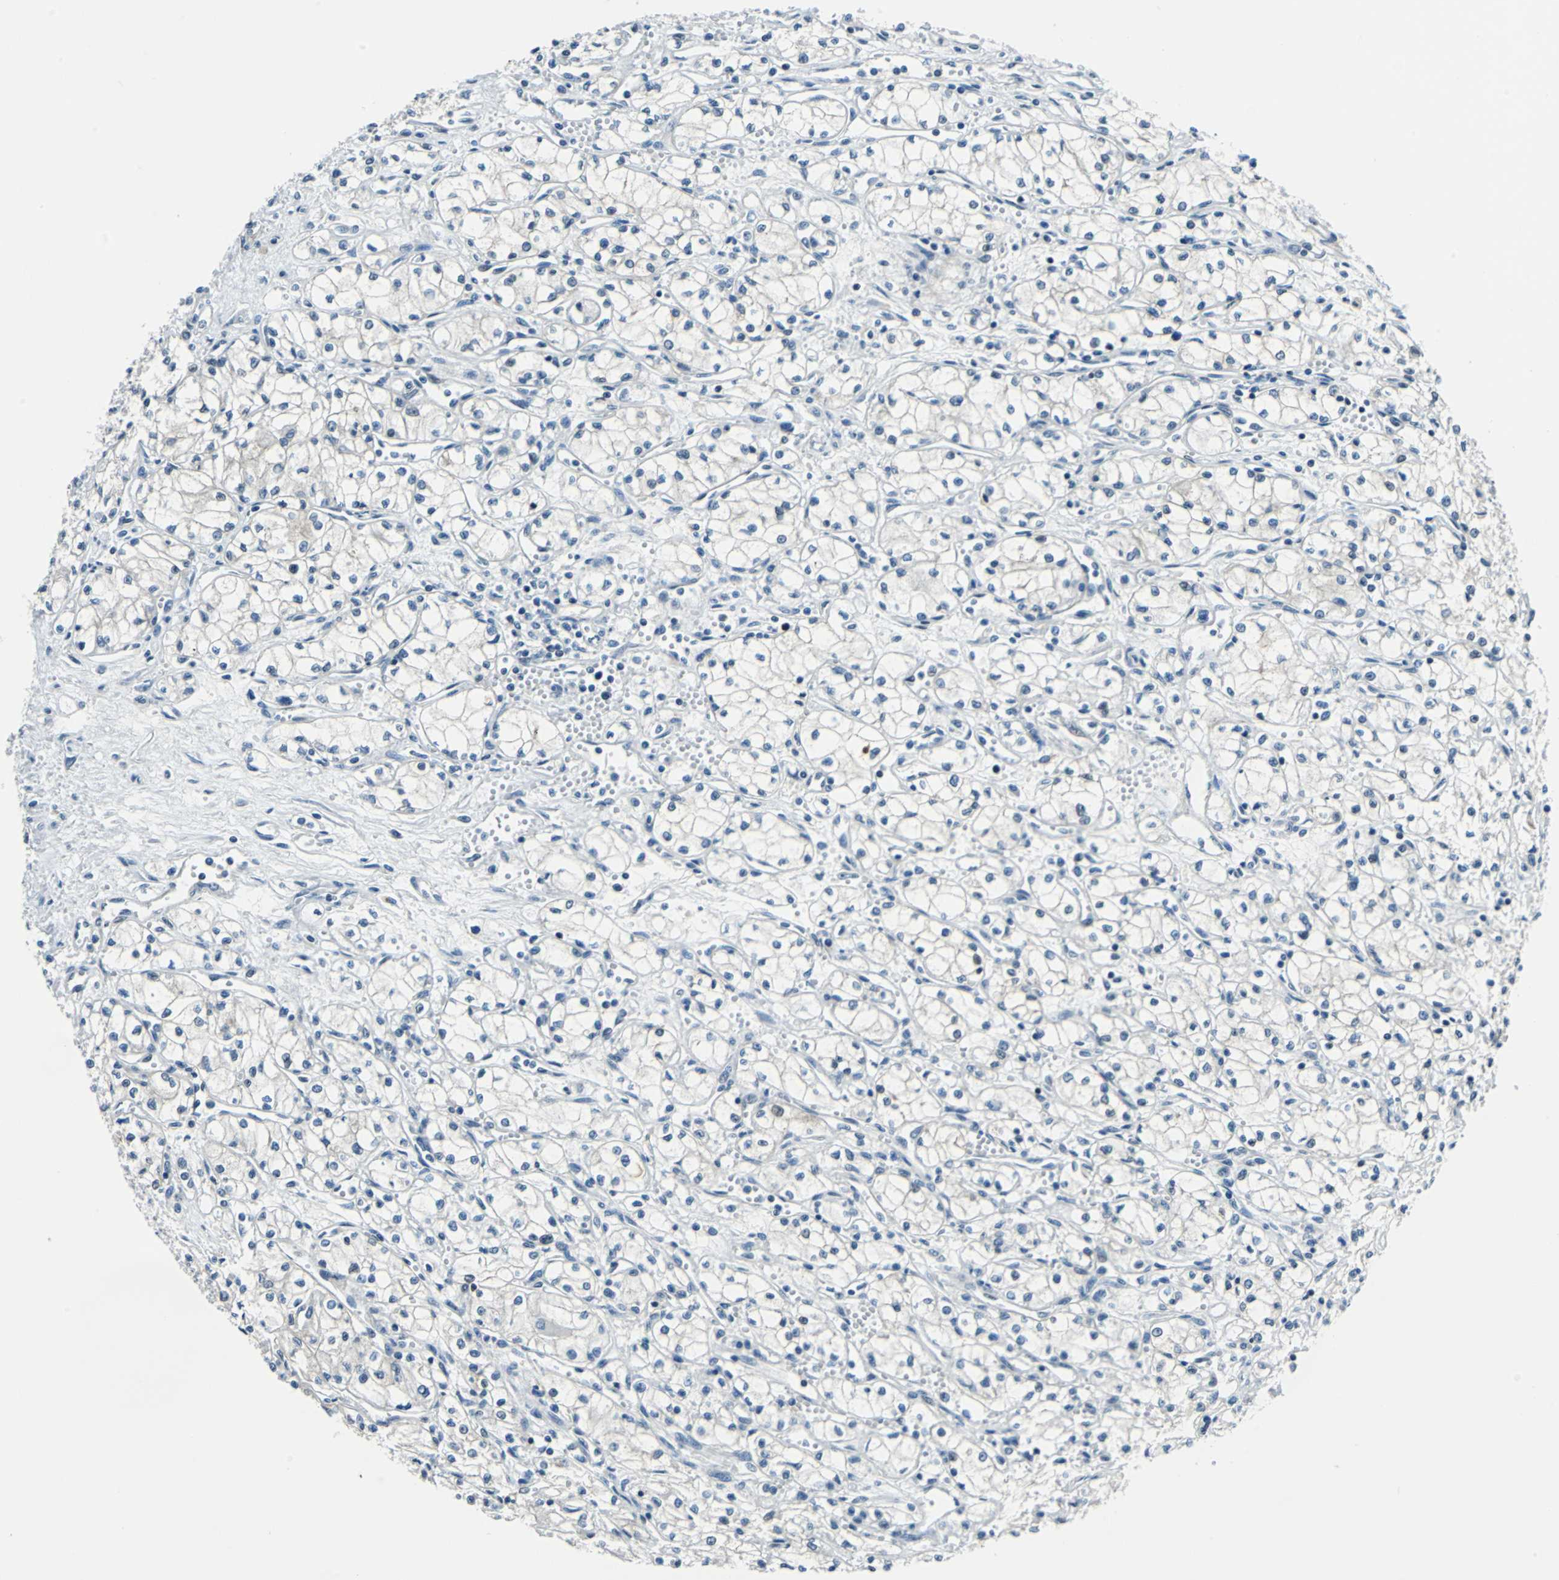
{"staining": {"intensity": "negative", "quantity": "none", "location": "none"}, "tissue": "renal cancer", "cell_type": "Tumor cells", "image_type": "cancer", "snomed": [{"axis": "morphology", "description": "Normal tissue, NOS"}, {"axis": "morphology", "description": "Adenocarcinoma, NOS"}, {"axis": "topography", "description": "Kidney"}], "caption": "Tumor cells show no significant expression in renal cancer (adenocarcinoma).", "gene": "HCFC2", "patient": {"sex": "male", "age": 59}}